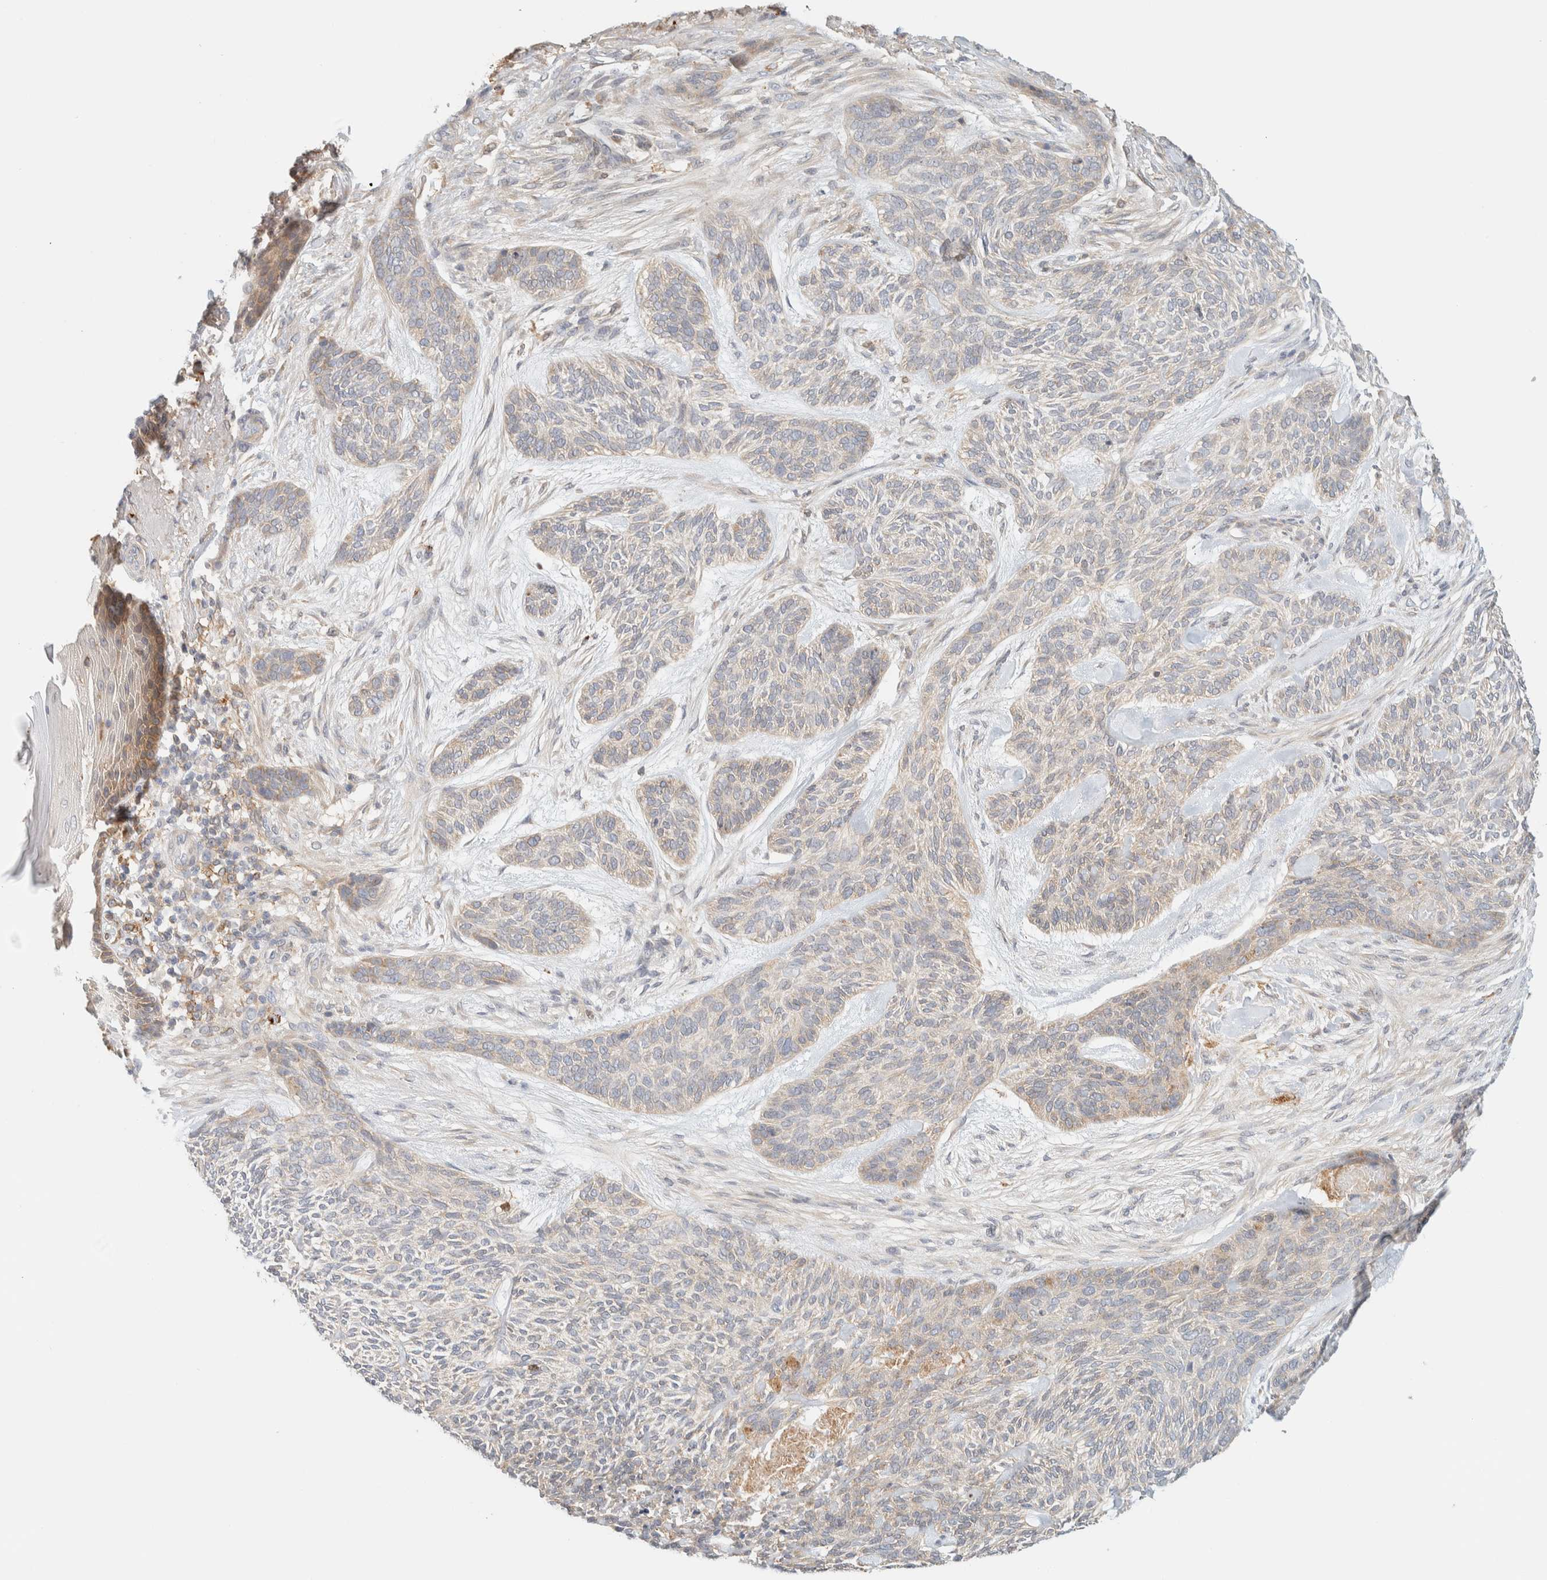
{"staining": {"intensity": "weak", "quantity": "<25%", "location": "cytoplasmic/membranous"}, "tissue": "skin cancer", "cell_type": "Tumor cells", "image_type": "cancer", "snomed": [{"axis": "morphology", "description": "Basal cell carcinoma"}, {"axis": "topography", "description": "Skin"}], "caption": "IHC photomicrograph of neoplastic tissue: human basal cell carcinoma (skin) stained with DAB (3,3'-diaminobenzidine) reveals no significant protein staining in tumor cells. (Stains: DAB (3,3'-diaminobenzidine) IHC with hematoxylin counter stain, Microscopy: brightfield microscopy at high magnification).", "gene": "NT5C", "patient": {"sex": "male", "age": 55}}